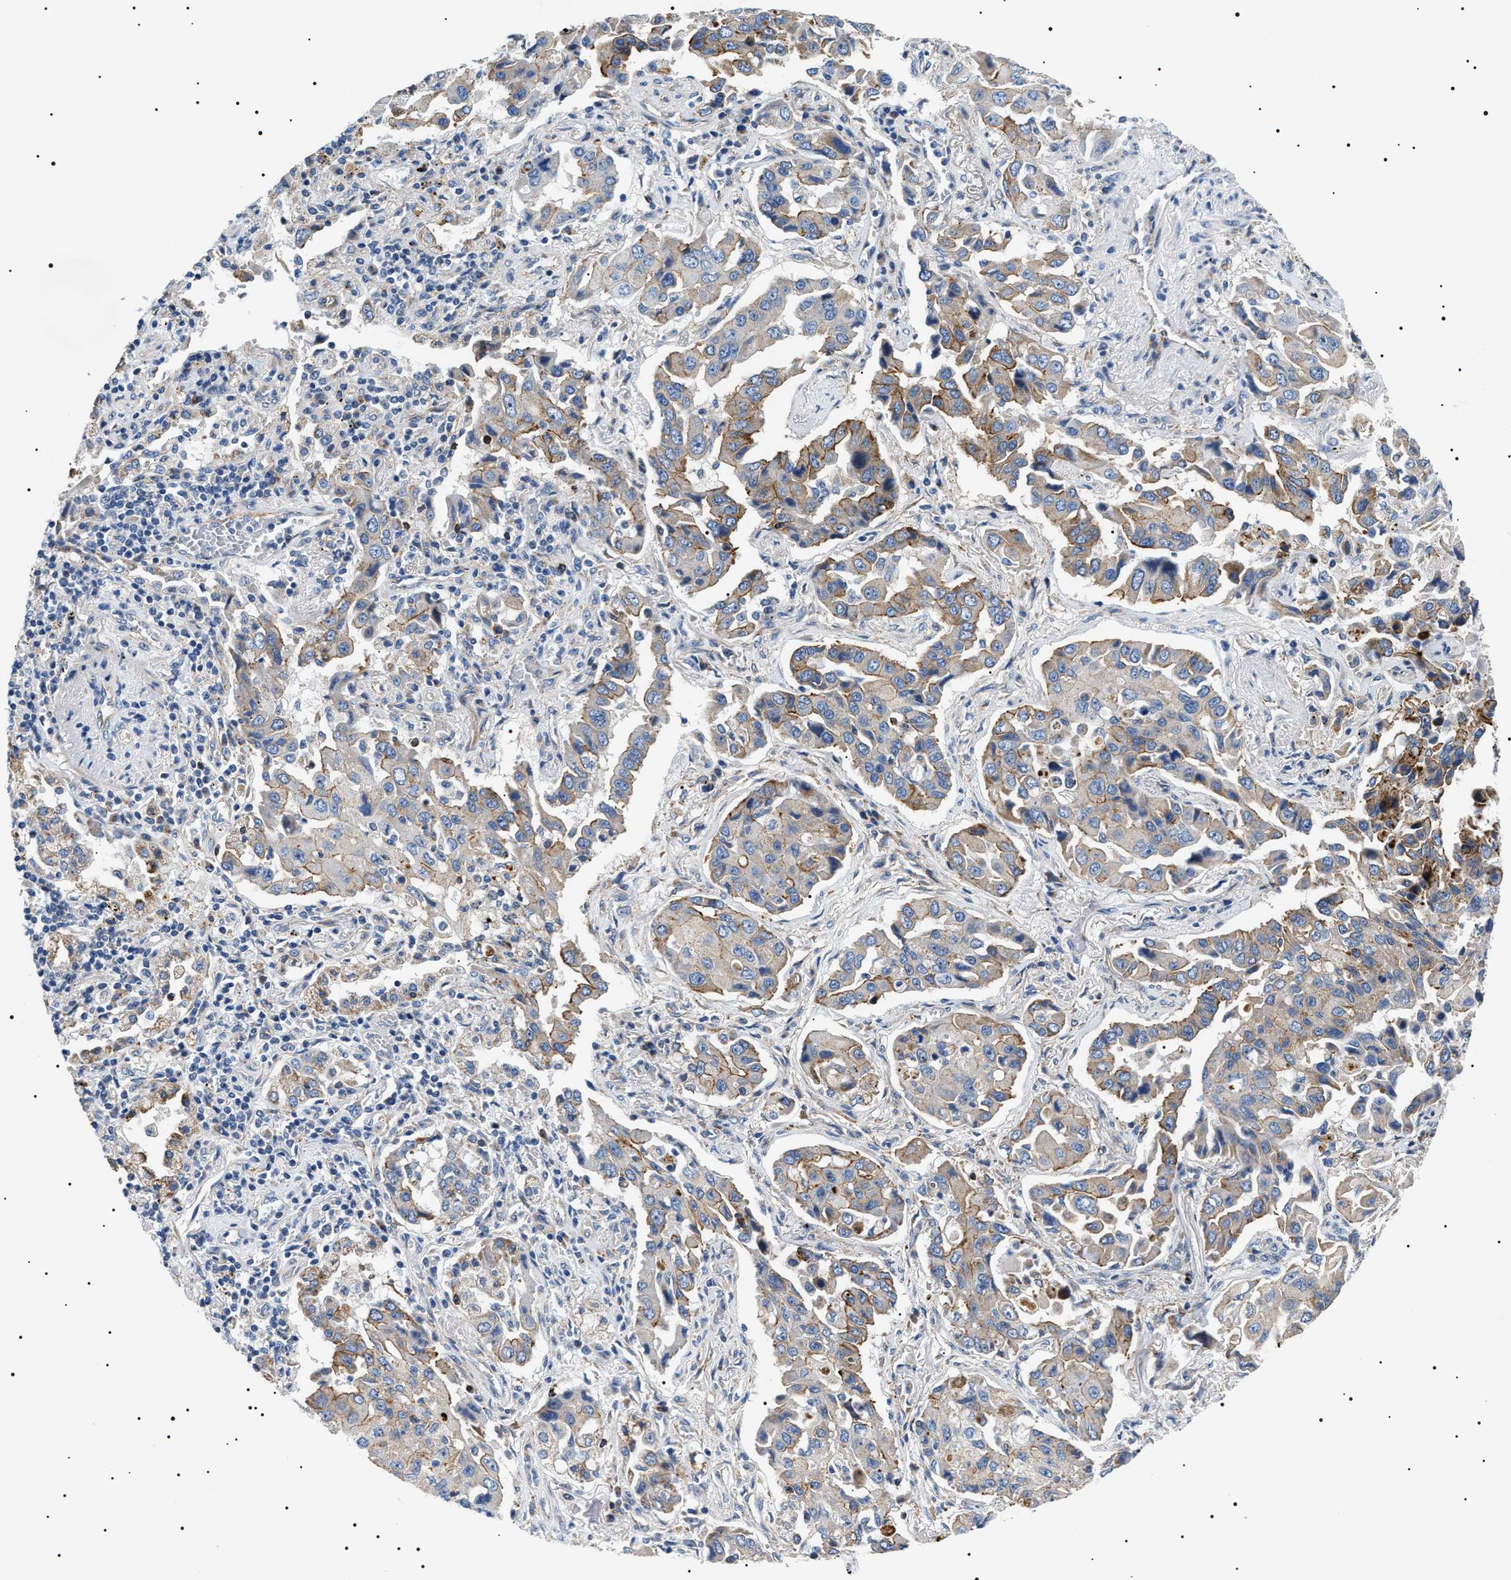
{"staining": {"intensity": "moderate", "quantity": "25%-75%", "location": "cytoplasmic/membranous"}, "tissue": "lung cancer", "cell_type": "Tumor cells", "image_type": "cancer", "snomed": [{"axis": "morphology", "description": "Adenocarcinoma, NOS"}, {"axis": "topography", "description": "Lung"}], "caption": "Human lung cancer (adenocarcinoma) stained with a protein marker exhibits moderate staining in tumor cells.", "gene": "TMEM222", "patient": {"sex": "female", "age": 65}}